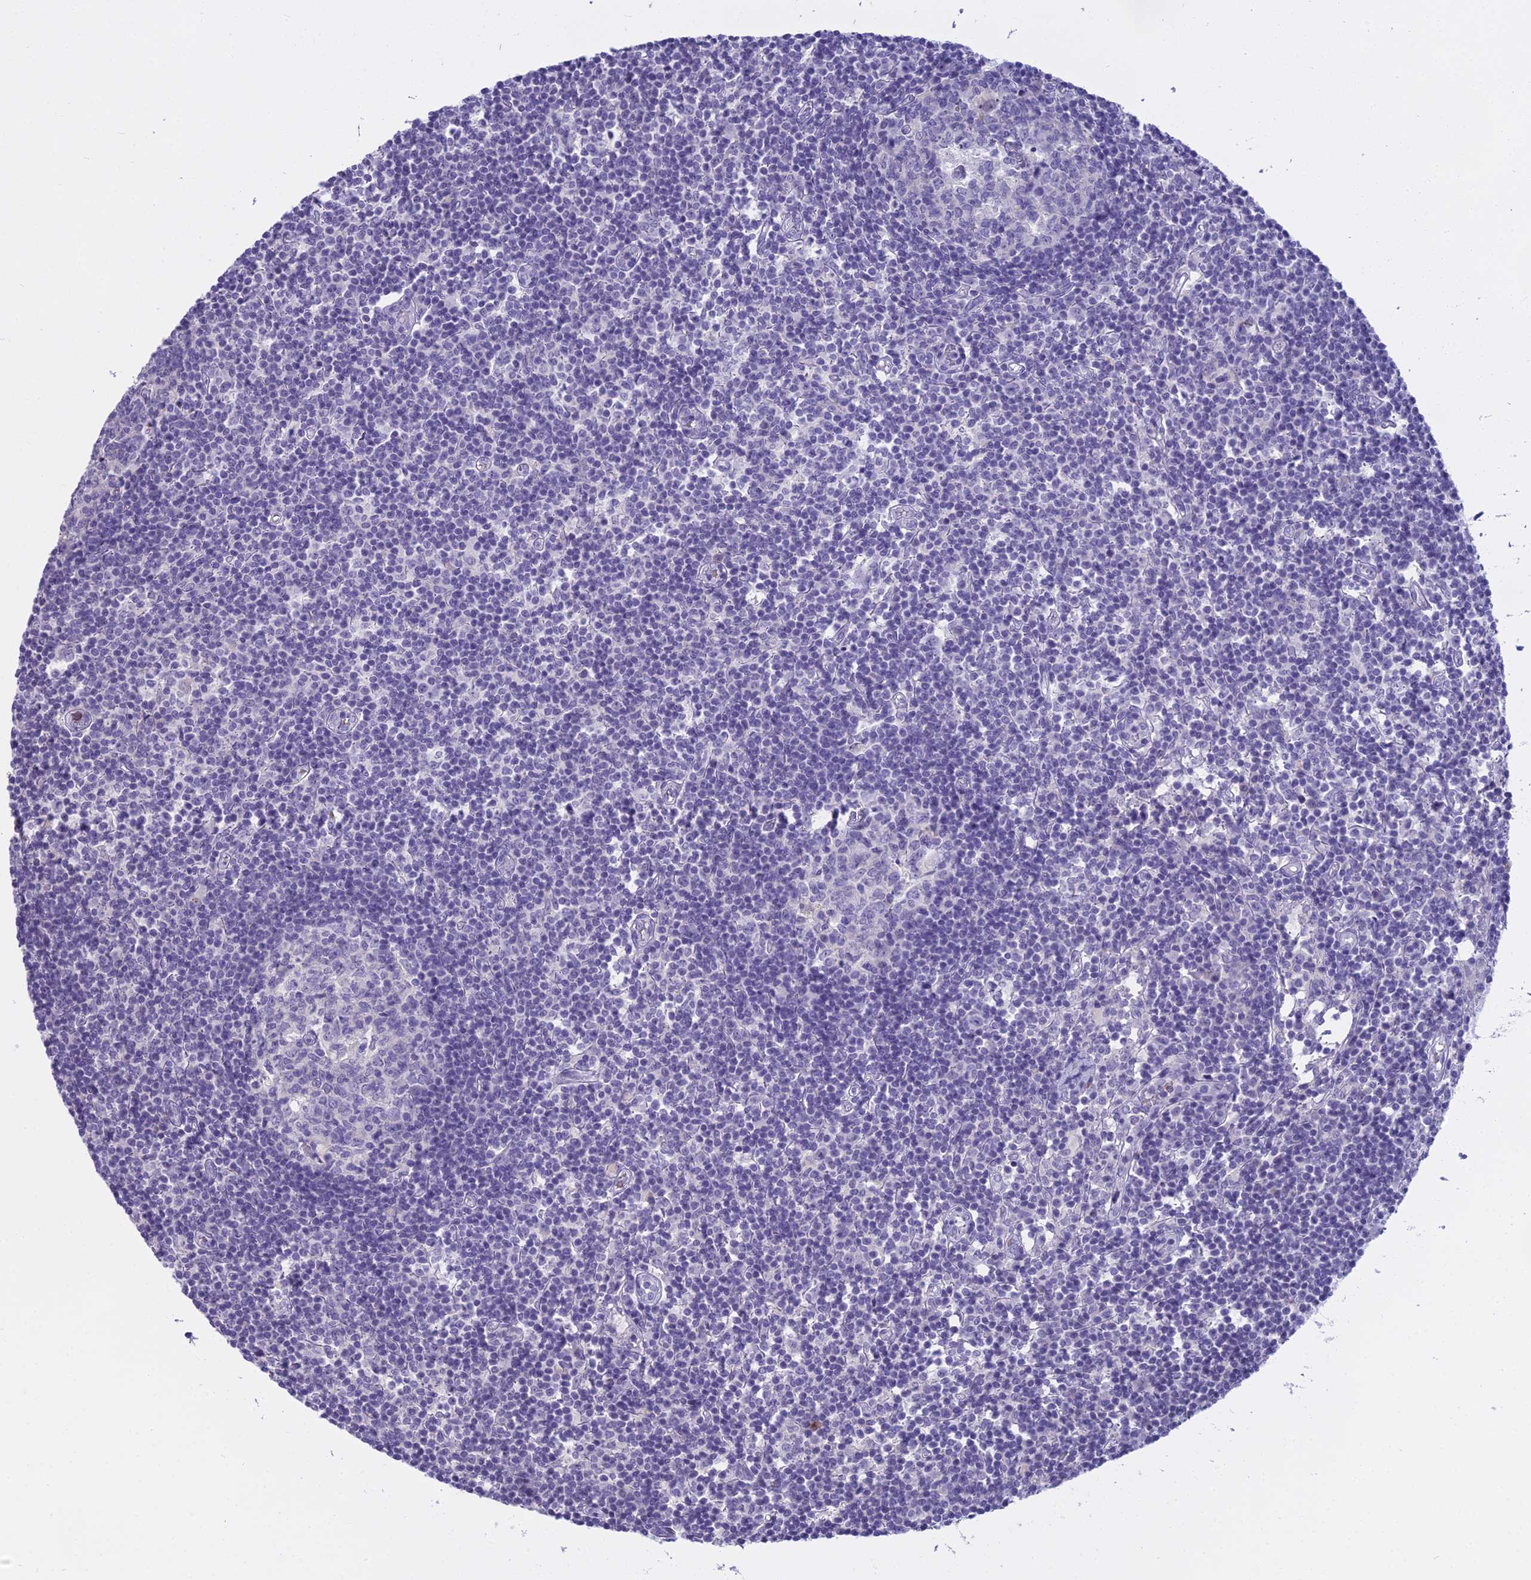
{"staining": {"intensity": "negative", "quantity": "none", "location": "none"}, "tissue": "lymph node", "cell_type": "Germinal center cells", "image_type": "normal", "snomed": [{"axis": "morphology", "description": "Normal tissue, NOS"}, {"axis": "topography", "description": "Lymph node"}], "caption": "DAB immunohistochemical staining of unremarkable lymph node reveals no significant expression in germinal center cells.", "gene": "OSTN", "patient": {"sex": "female", "age": 55}}